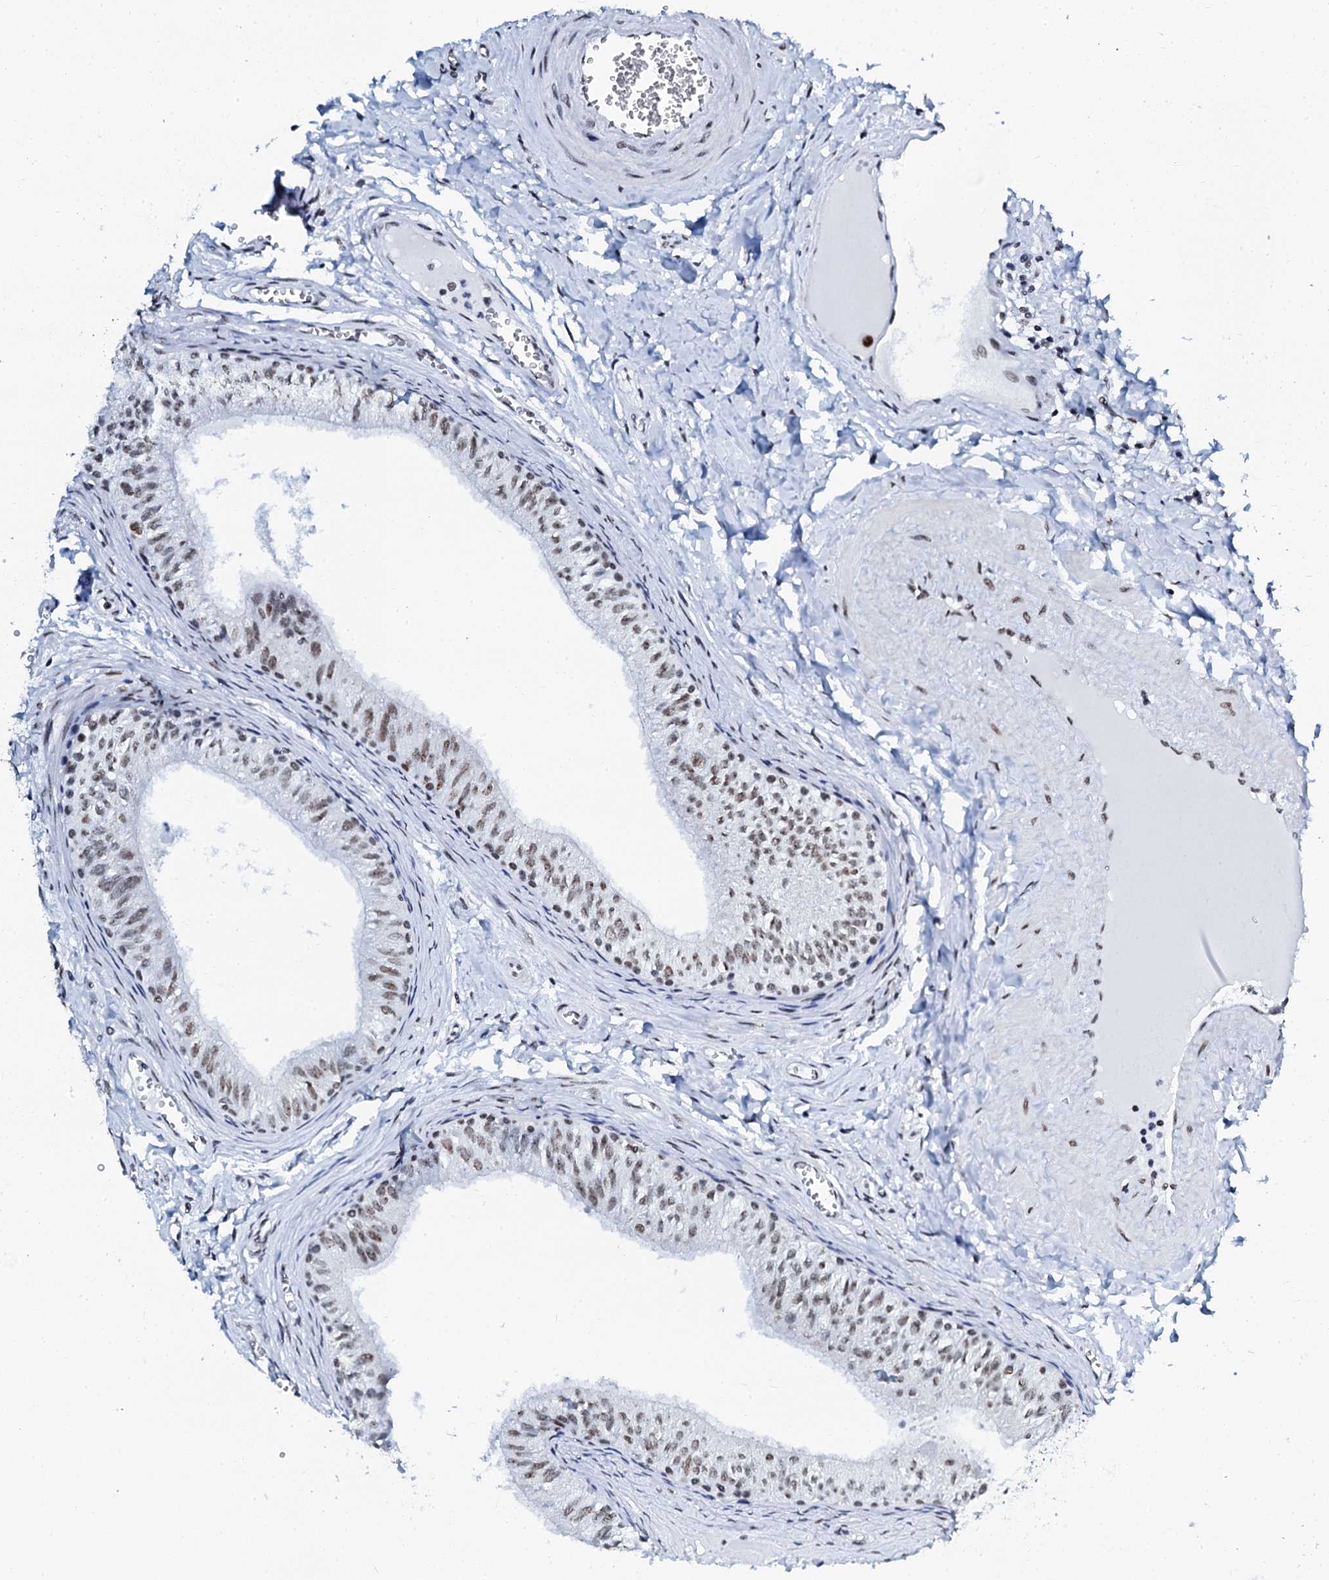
{"staining": {"intensity": "moderate", "quantity": "25%-75%", "location": "nuclear"}, "tissue": "epididymis", "cell_type": "Glandular cells", "image_type": "normal", "snomed": [{"axis": "morphology", "description": "Normal tissue, NOS"}, {"axis": "topography", "description": "Epididymis"}], "caption": "An immunohistochemistry (IHC) image of normal tissue is shown. Protein staining in brown shows moderate nuclear positivity in epididymis within glandular cells.", "gene": "SLTM", "patient": {"sex": "male", "age": 42}}